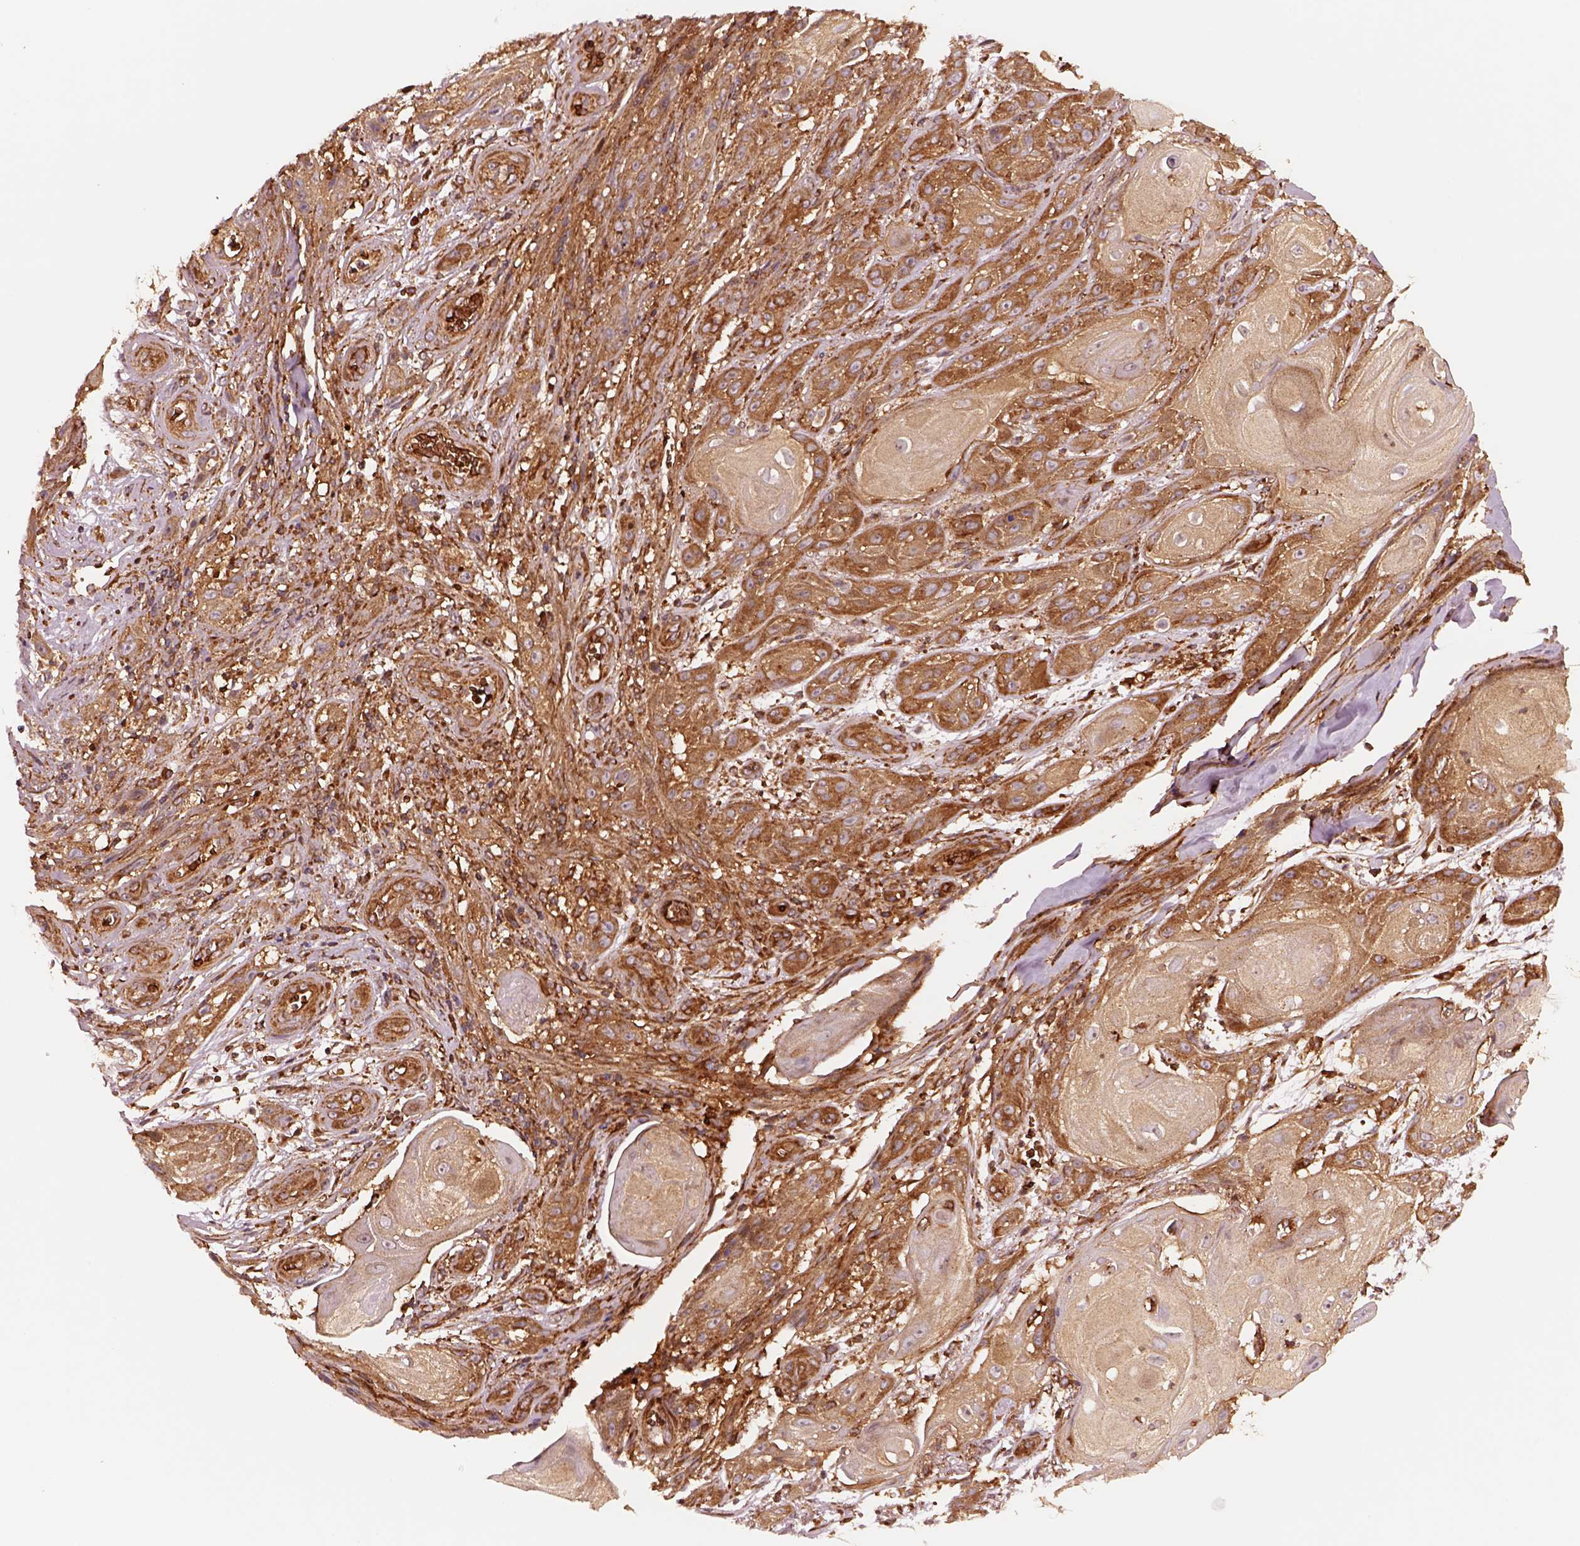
{"staining": {"intensity": "strong", "quantity": "25%-75%", "location": "cytoplasmic/membranous"}, "tissue": "skin cancer", "cell_type": "Tumor cells", "image_type": "cancer", "snomed": [{"axis": "morphology", "description": "Squamous cell carcinoma, NOS"}, {"axis": "topography", "description": "Skin"}], "caption": "A high amount of strong cytoplasmic/membranous staining is appreciated in approximately 25%-75% of tumor cells in skin cancer tissue.", "gene": "WASHC2A", "patient": {"sex": "male", "age": 62}}